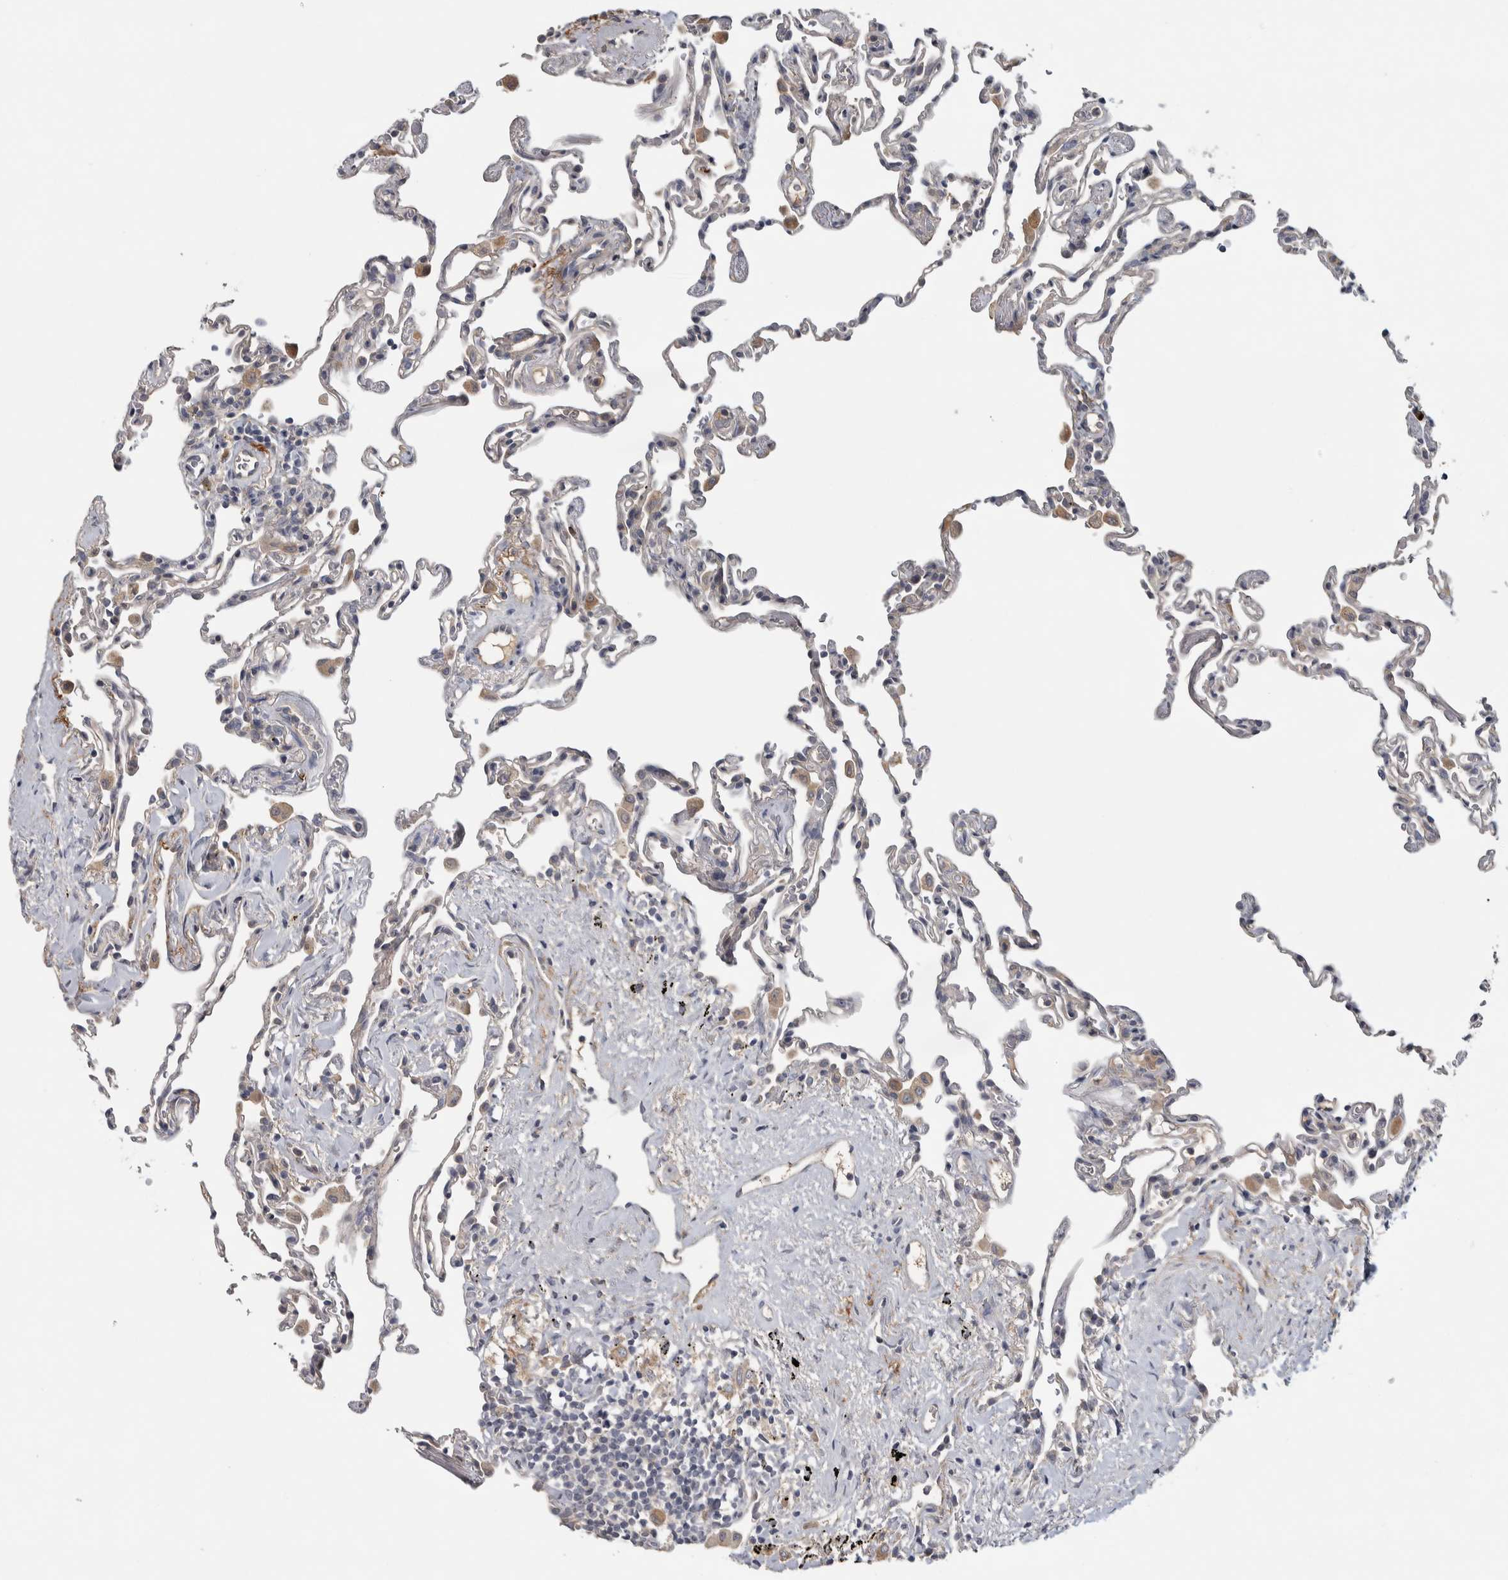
{"staining": {"intensity": "negative", "quantity": "none", "location": "none"}, "tissue": "lung", "cell_type": "Alveolar cells", "image_type": "normal", "snomed": [{"axis": "morphology", "description": "Normal tissue, NOS"}, {"axis": "topography", "description": "Lung"}], "caption": "High power microscopy micrograph of an immunohistochemistry image of unremarkable lung, revealing no significant expression in alveolar cells. The staining is performed using DAB brown chromogen with nuclei counter-stained in using hematoxylin.", "gene": "ADPRM", "patient": {"sex": "male", "age": 59}}